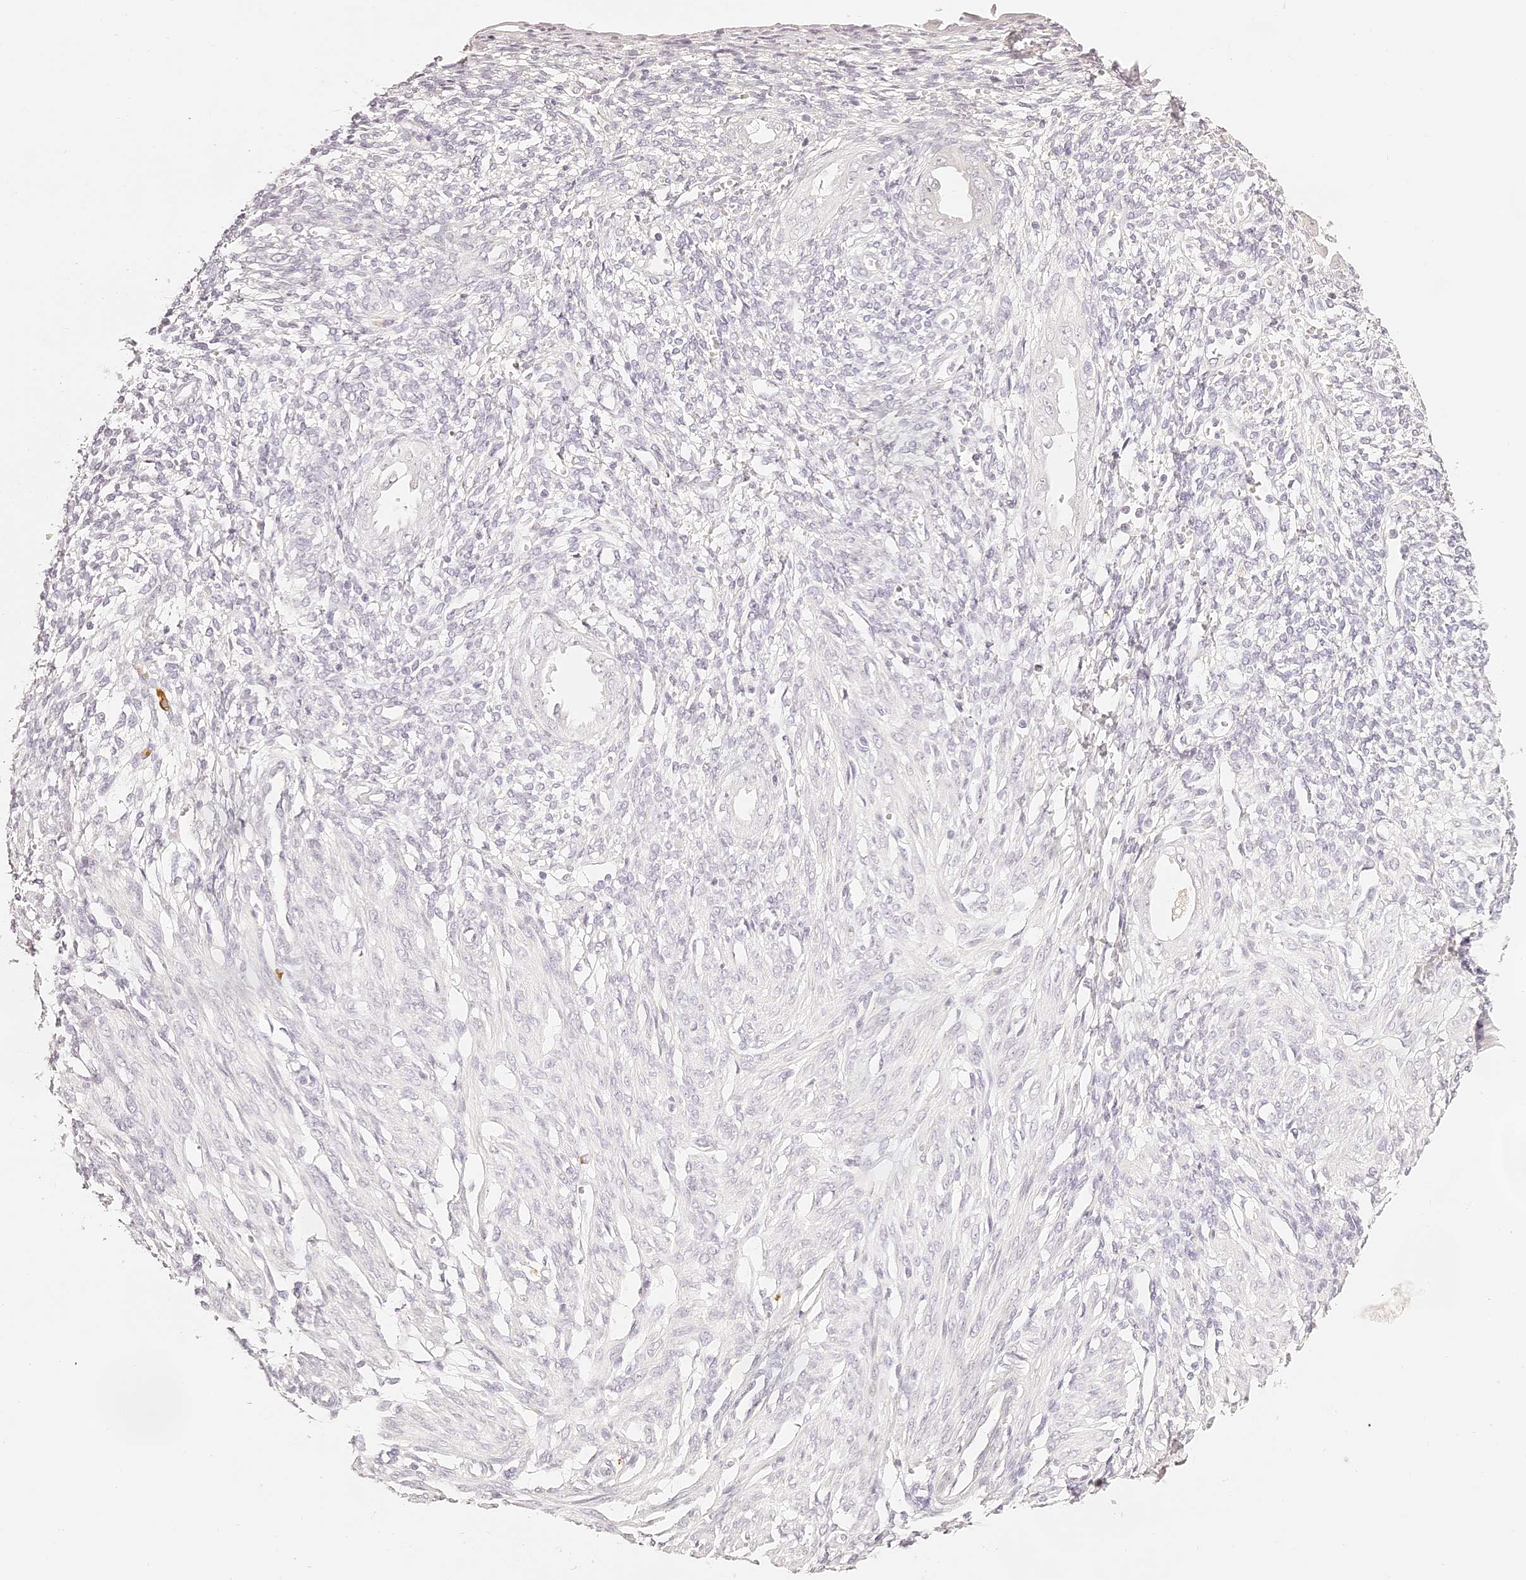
{"staining": {"intensity": "negative", "quantity": "none", "location": "none"}, "tissue": "endometrium", "cell_type": "Cells in endometrial stroma", "image_type": "normal", "snomed": [{"axis": "morphology", "description": "Normal tissue, NOS"}, {"axis": "topography", "description": "Endometrium"}], "caption": "The image reveals no significant positivity in cells in endometrial stroma of endometrium. (Brightfield microscopy of DAB (3,3'-diaminobenzidine) IHC at high magnification).", "gene": "TRIM45", "patient": {"sex": "female", "age": 66}}